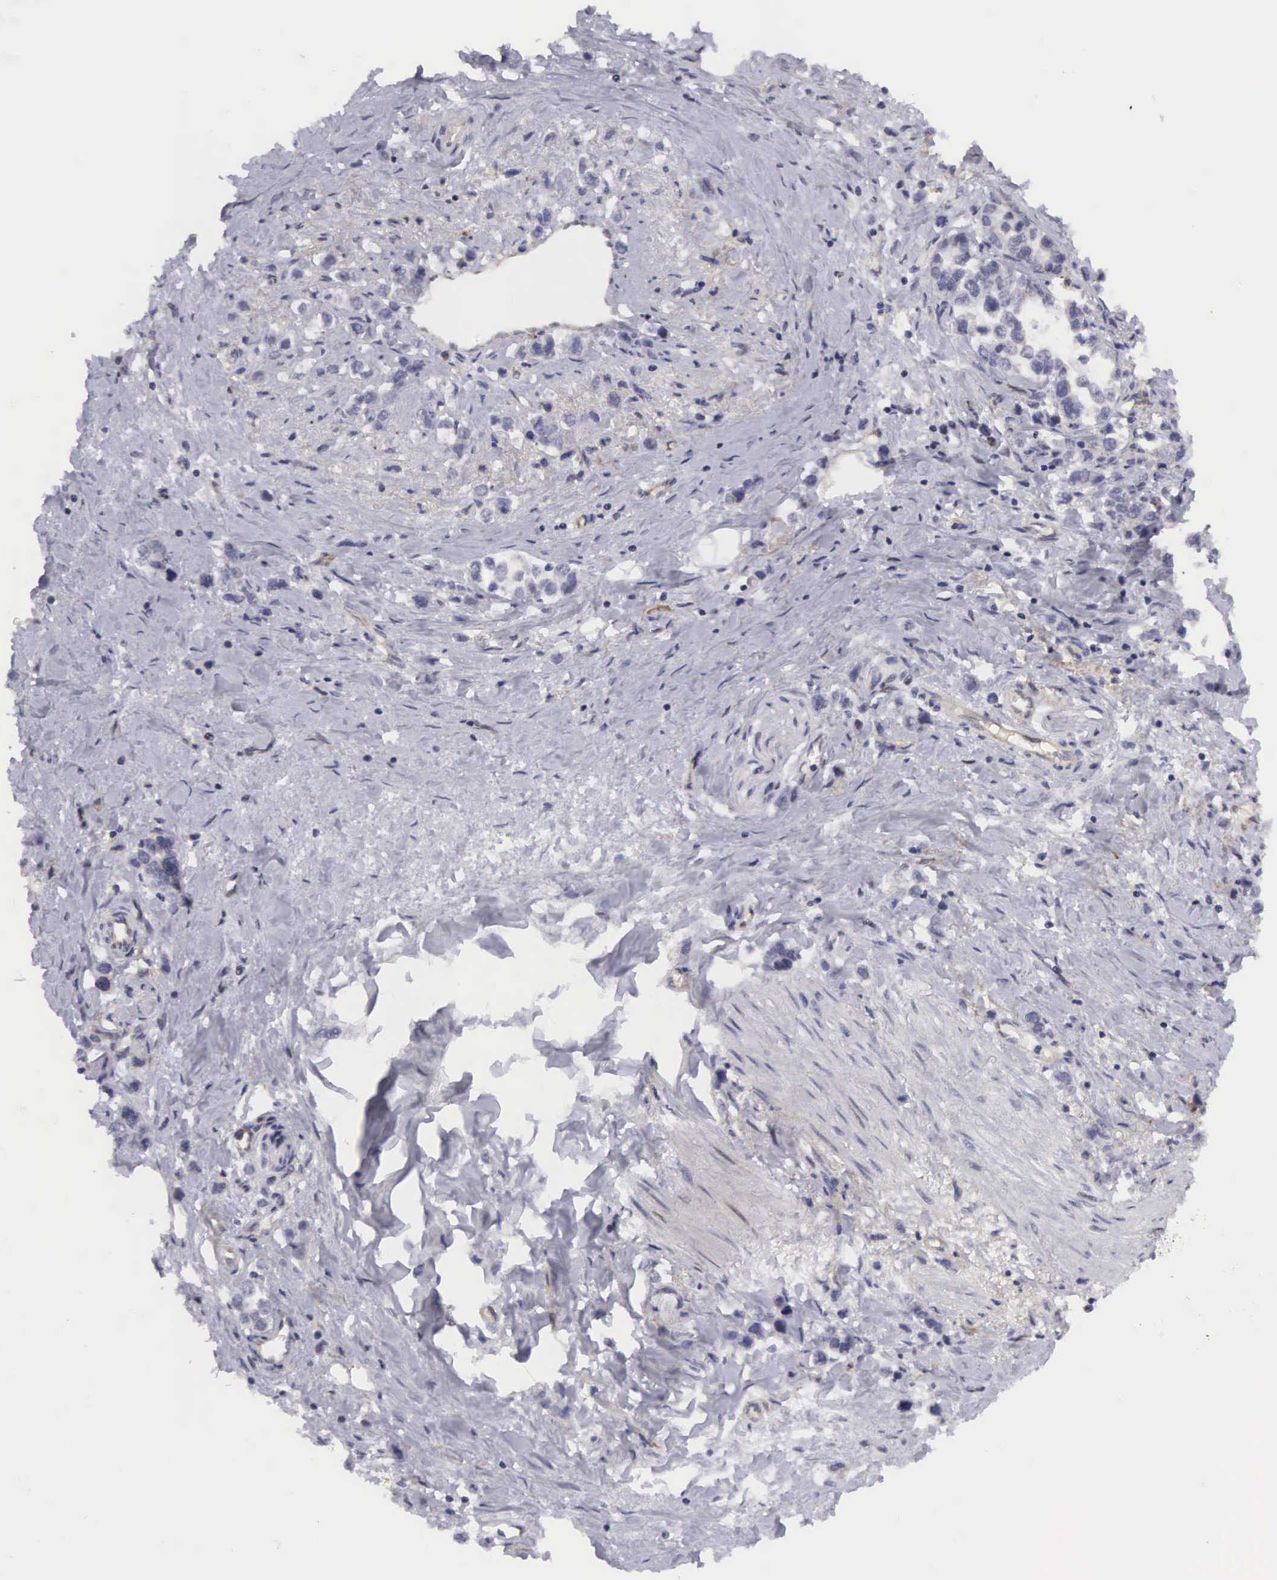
{"staining": {"intensity": "weak", "quantity": "<25%", "location": "cytoplasmic/membranous"}, "tissue": "stomach cancer", "cell_type": "Tumor cells", "image_type": "cancer", "snomed": [{"axis": "morphology", "description": "Adenocarcinoma, NOS"}, {"axis": "topography", "description": "Stomach, upper"}], "caption": "Stomach adenocarcinoma was stained to show a protein in brown. There is no significant positivity in tumor cells.", "gene": "EMID1", "patient": {"sex": "male", "age": 76}}